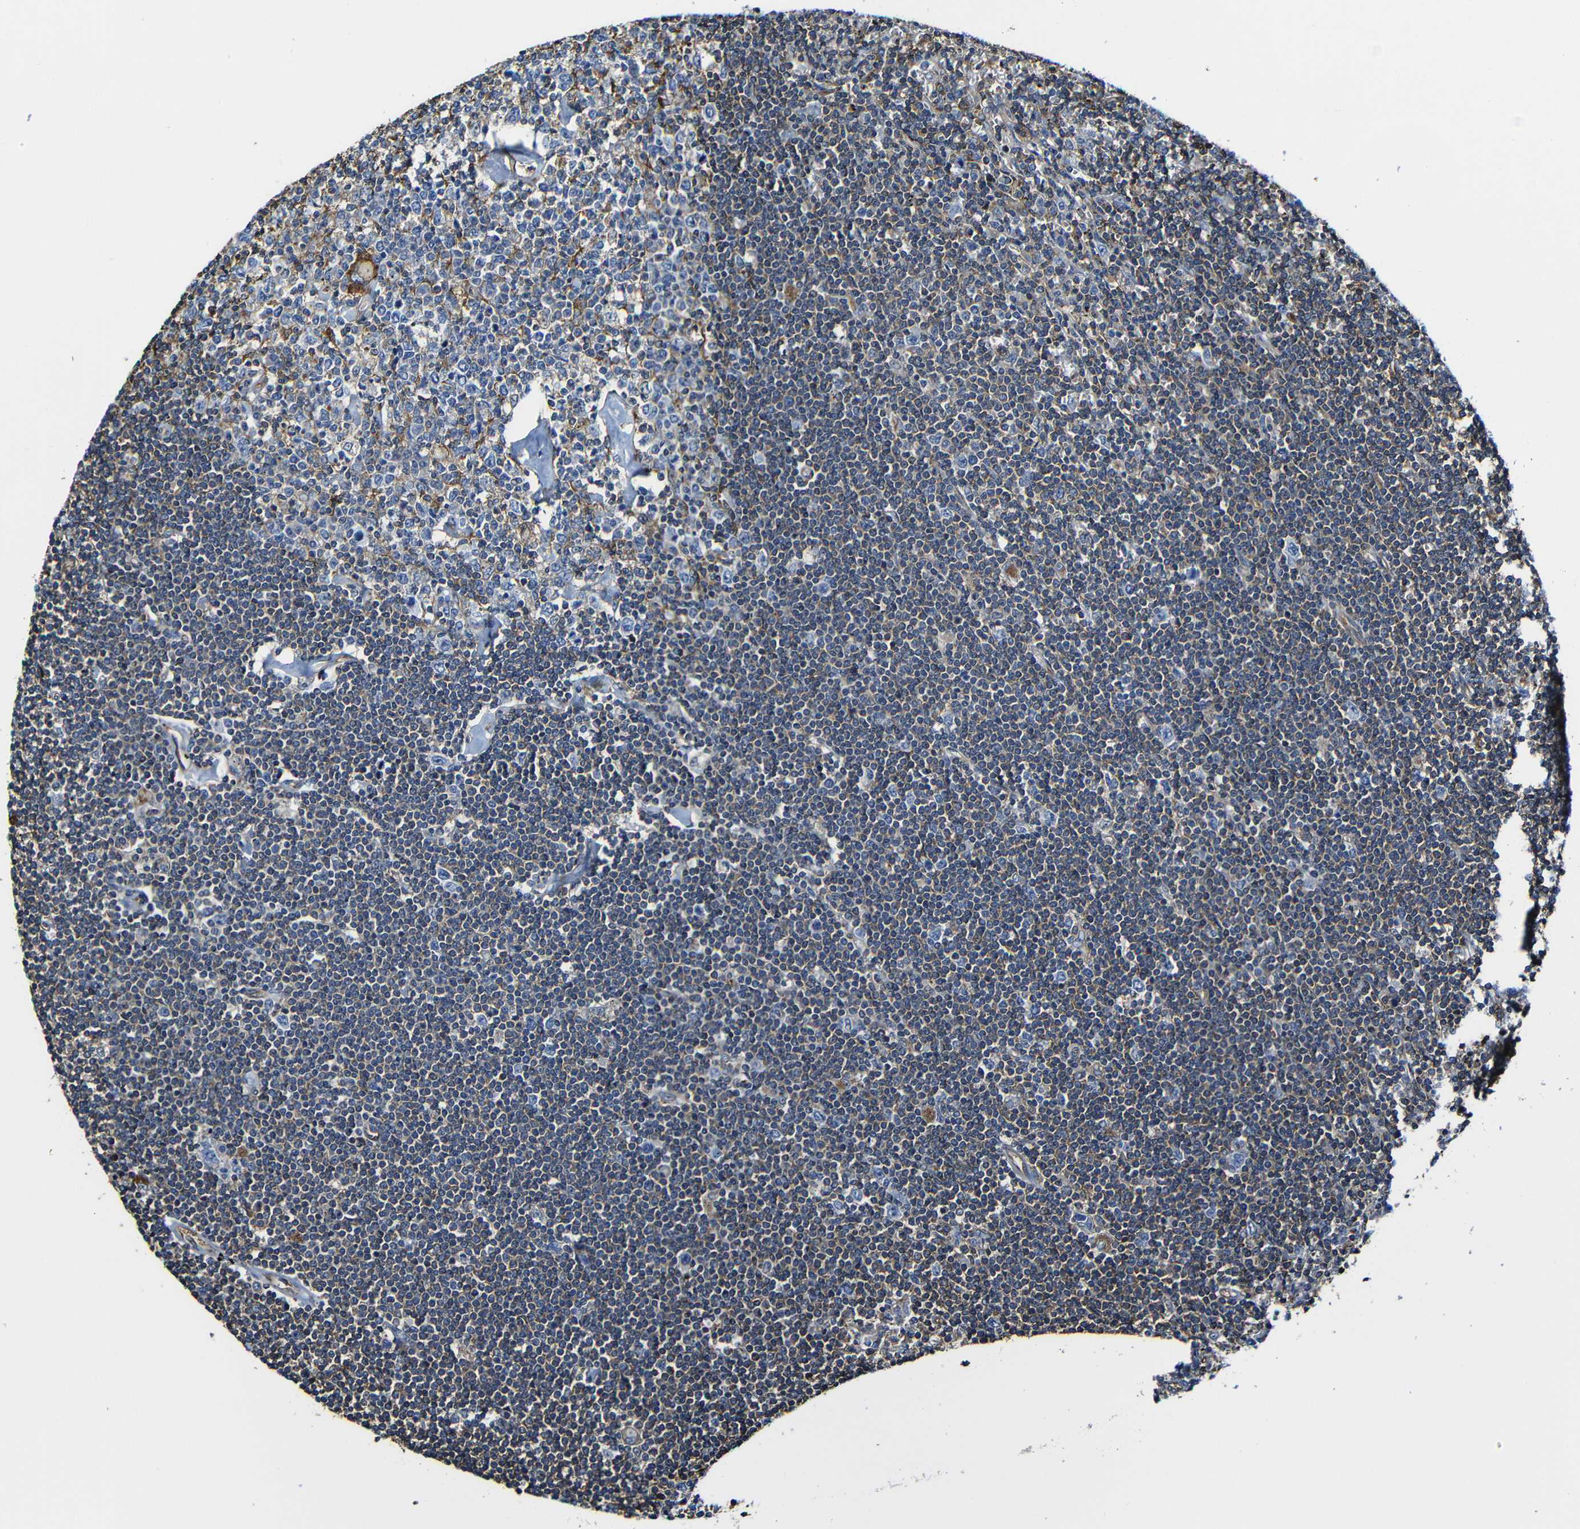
{"staining": {"intensity": "moderate", "quantity": "<25%", "location": "cytoplasmic/membranous"}, "tissue": "lymphoma", "cell_type": "Tumor cells", "image_type": "cancer", "snomed": [{"axis": "morphology", "description": "Malignant lymphoma, non-Hodgkin's type, Low grade"}, {"axis": "topography", "description": "Spleen"}], "caption": "Tumor cells reveal low levels of moderate cytoplasmic/membranous expression in approximately <25% of cells in human malignant lymphoma, non-Hodgkin's type (low-grade).", "gene": "MSN", "patient": {"sex": "male", "age": 76}}